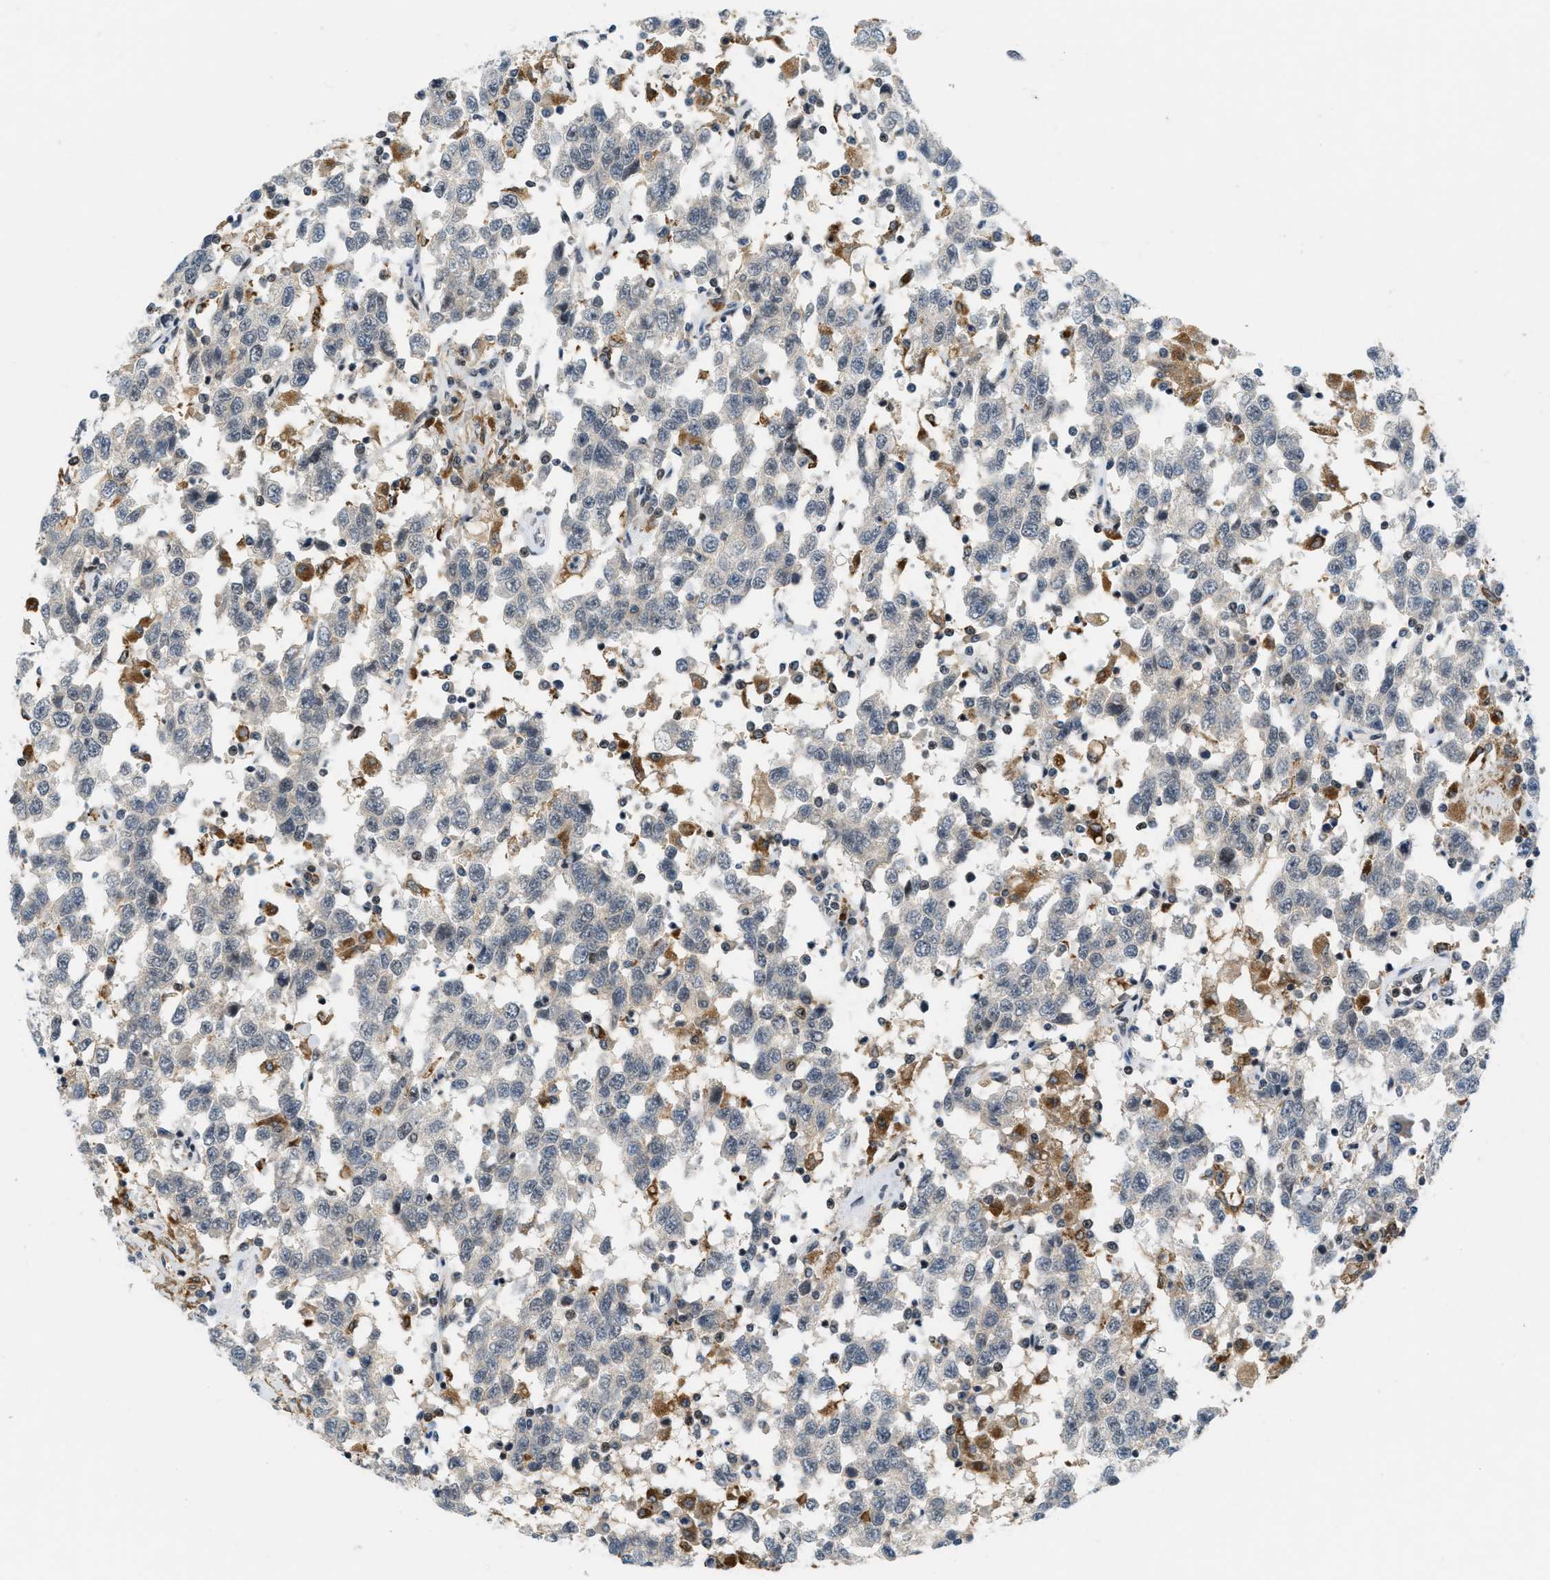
{"staining": {"intensity": "negative", "quantity": "none", "location": "none"}, "tissue": "testis cancer", "cell_type": "Tumor cells", "image_type": "cancer", "snomed": [{"axis": "morphology", "description": "Seminoma, NOS"}, {"axis": "topography", "description": "Testis"}], "caption": "IHC of human testis seminoma demonstrates no expression in tumor cells.", "gene": "ING1", "patient": {"sex": "male", "age": 41}}